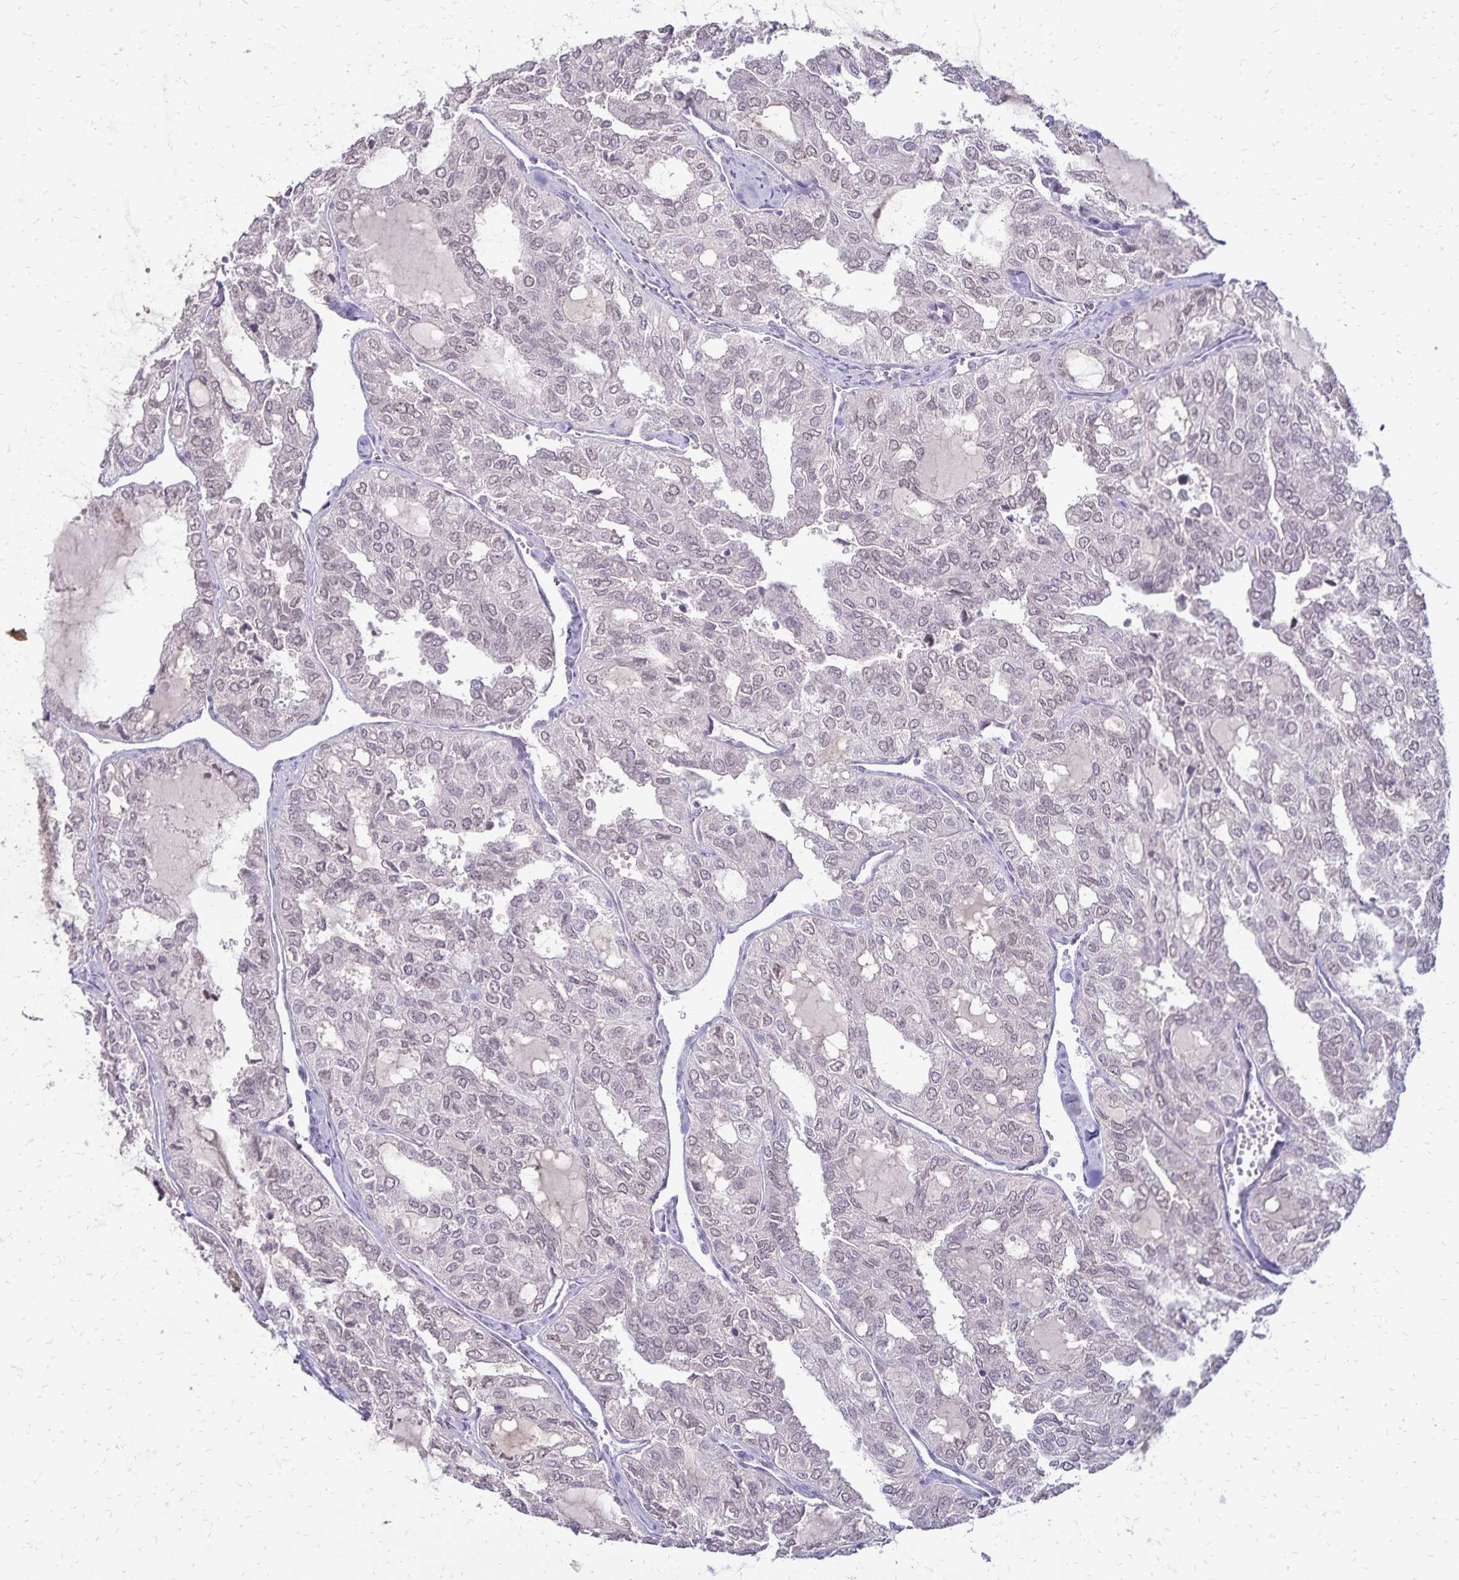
{"staining": {"intensity": "moderate", "quantity": "25%-75%", "location": "nuclear"}, "tissue": "thyroid cancer", "cell_type": "Tumor cells", "image_type": "cancer", "snomed": [{"axis": "morphology", "description": "Follicular adenoma carcinoma, NOS"}, {"axis": "topography", "description": "Thyroid gland"}], "caption": "An image of thyroid cancer (follicular adenoma carcinoma) stained for a protein reveals moderate nuclear brown staining in tumor cells.", "gene": "POLB", "patient": {"sex": "male", "age": 75}}